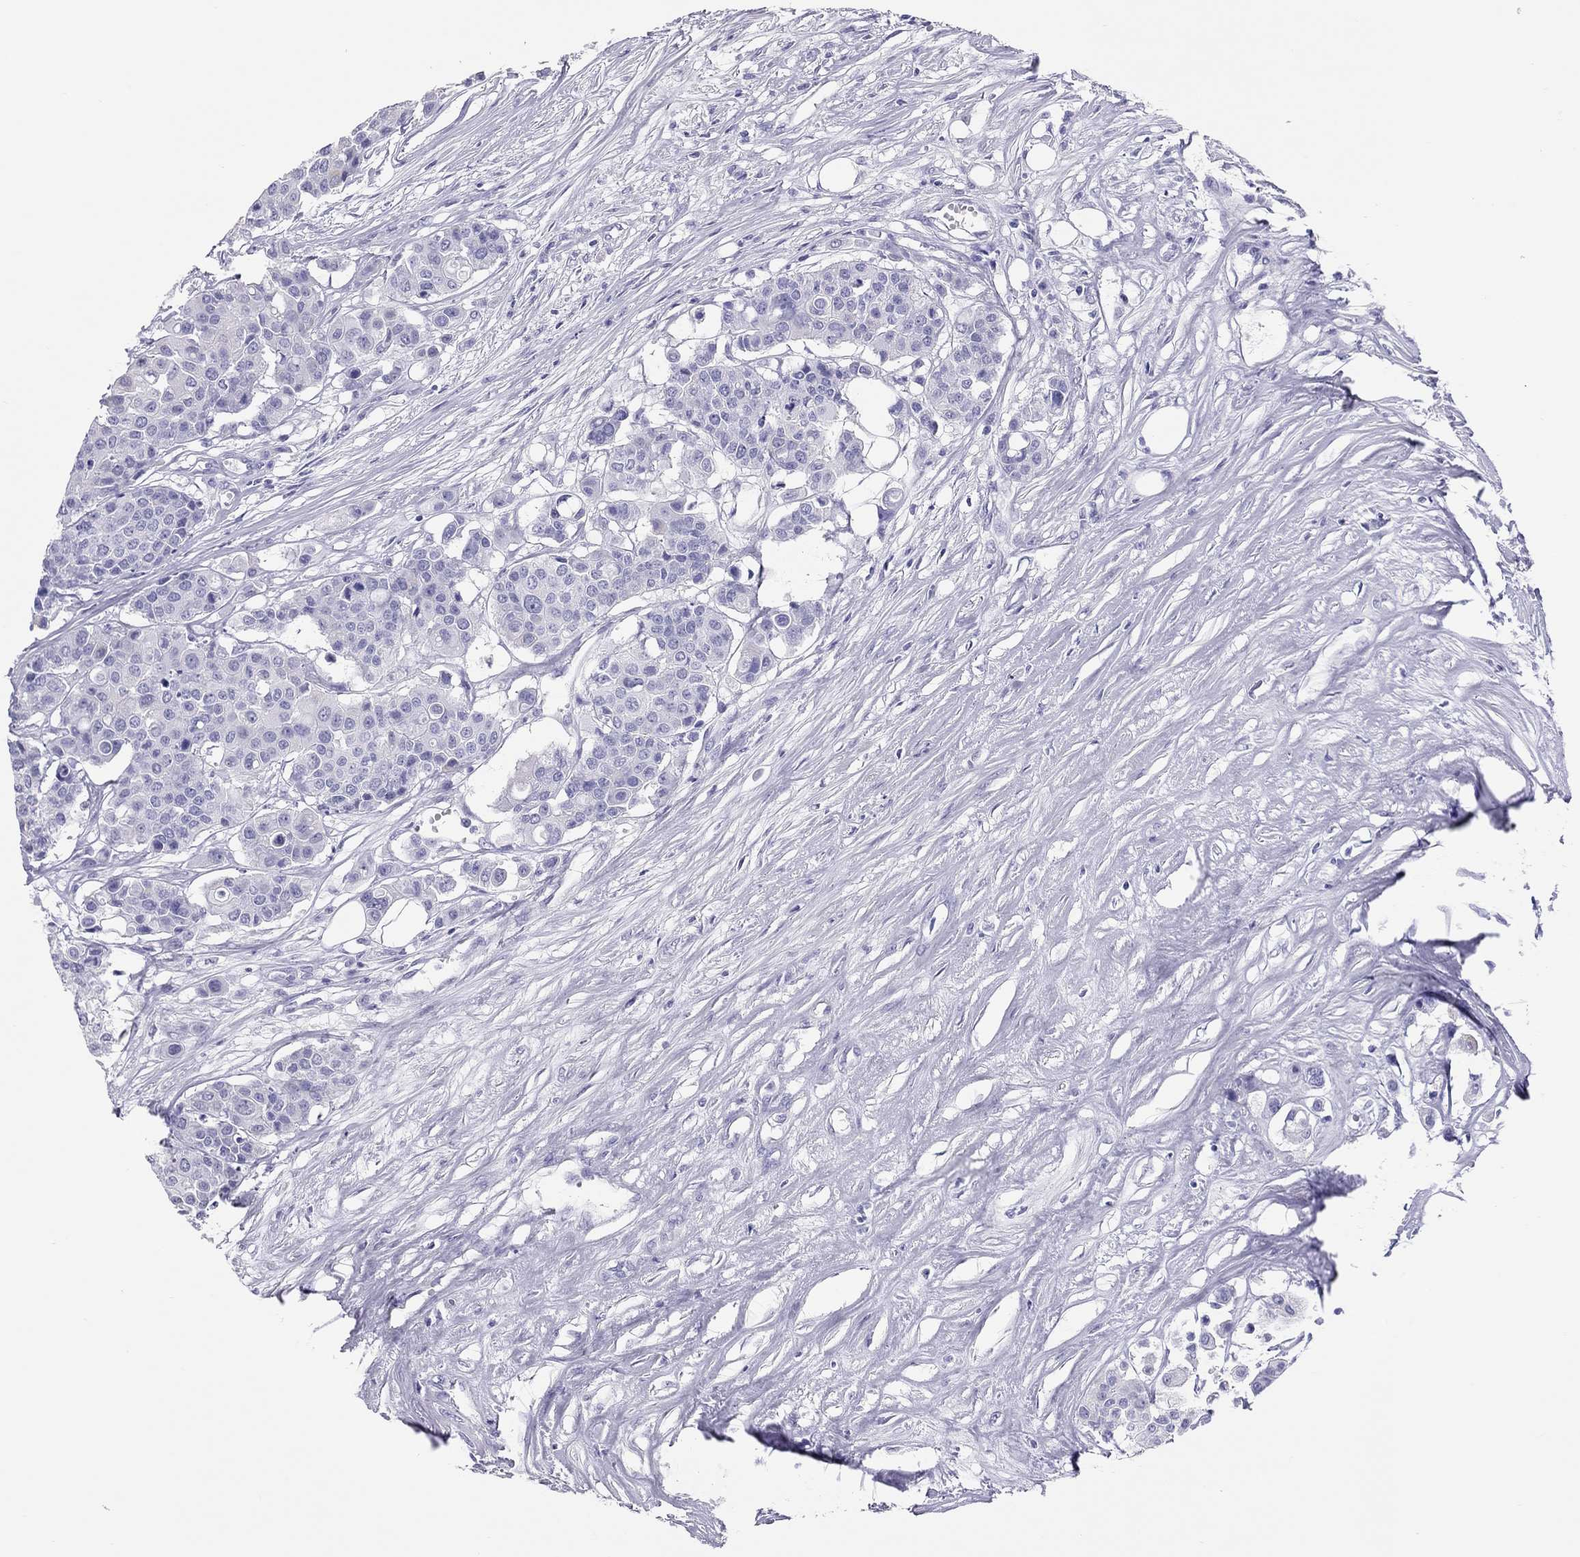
{"staining": {"intensity": "negative", "quantity": "none", "location": "none"}, "tissue": "carcinoid", "cell_type": "Tumor cells", "image_type": "cancer", "snomed": [{"axis": "morphology", "description": "Carcinoid, malignant, NOS"}, {"axis": "topography", "description": "Colon"}], "caption": "DAB (3,3'-diaminobenzidine) immunohistochemical staining of human carcinoid demonstrates no significant expression in tumor cells.", "gene": "PSMB11", "patient": {"sex": "male", "age": 81}}